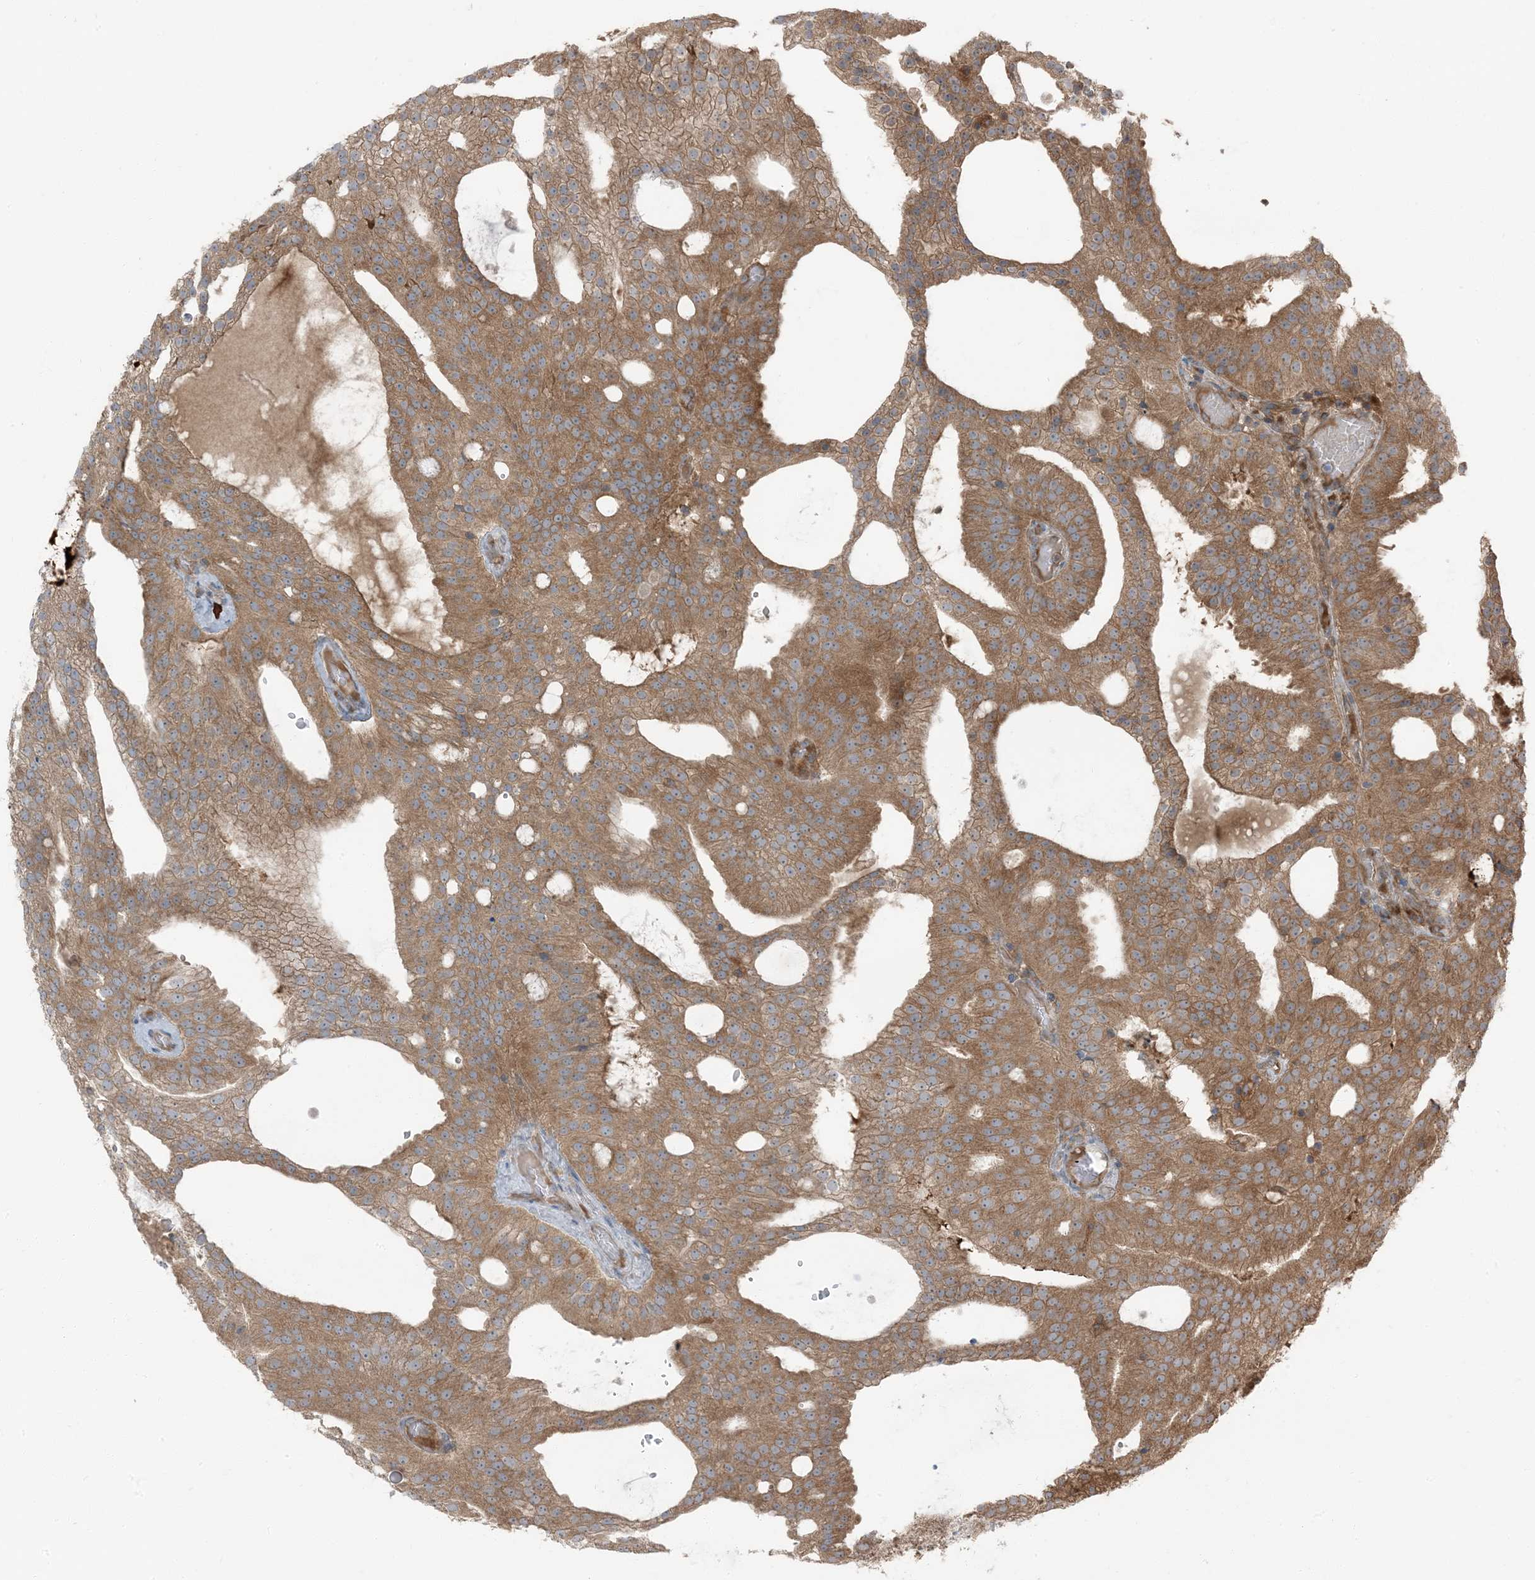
{"staining": {"intensity": "moderate", "quantity": ">75%", "location": "cytoplasmic/membranous"}, "tissue": "prostate cancer", "cell_type": "Tumor cells", "image_type": "cancer", "snomed": [{"axis": "morphology", "description": "Adenocarcinoma, Medium grade"}, {"axis": "topography", "description": "Prostate"}], "caption": "Prostate cancer stained for a protein (brown) displays moderate cytoplasmic/membranous positive expression in approximately >75% of tumor cells.", "gene": "RAB3GAP1", "patient": {"sex": "male", "age": 88}}